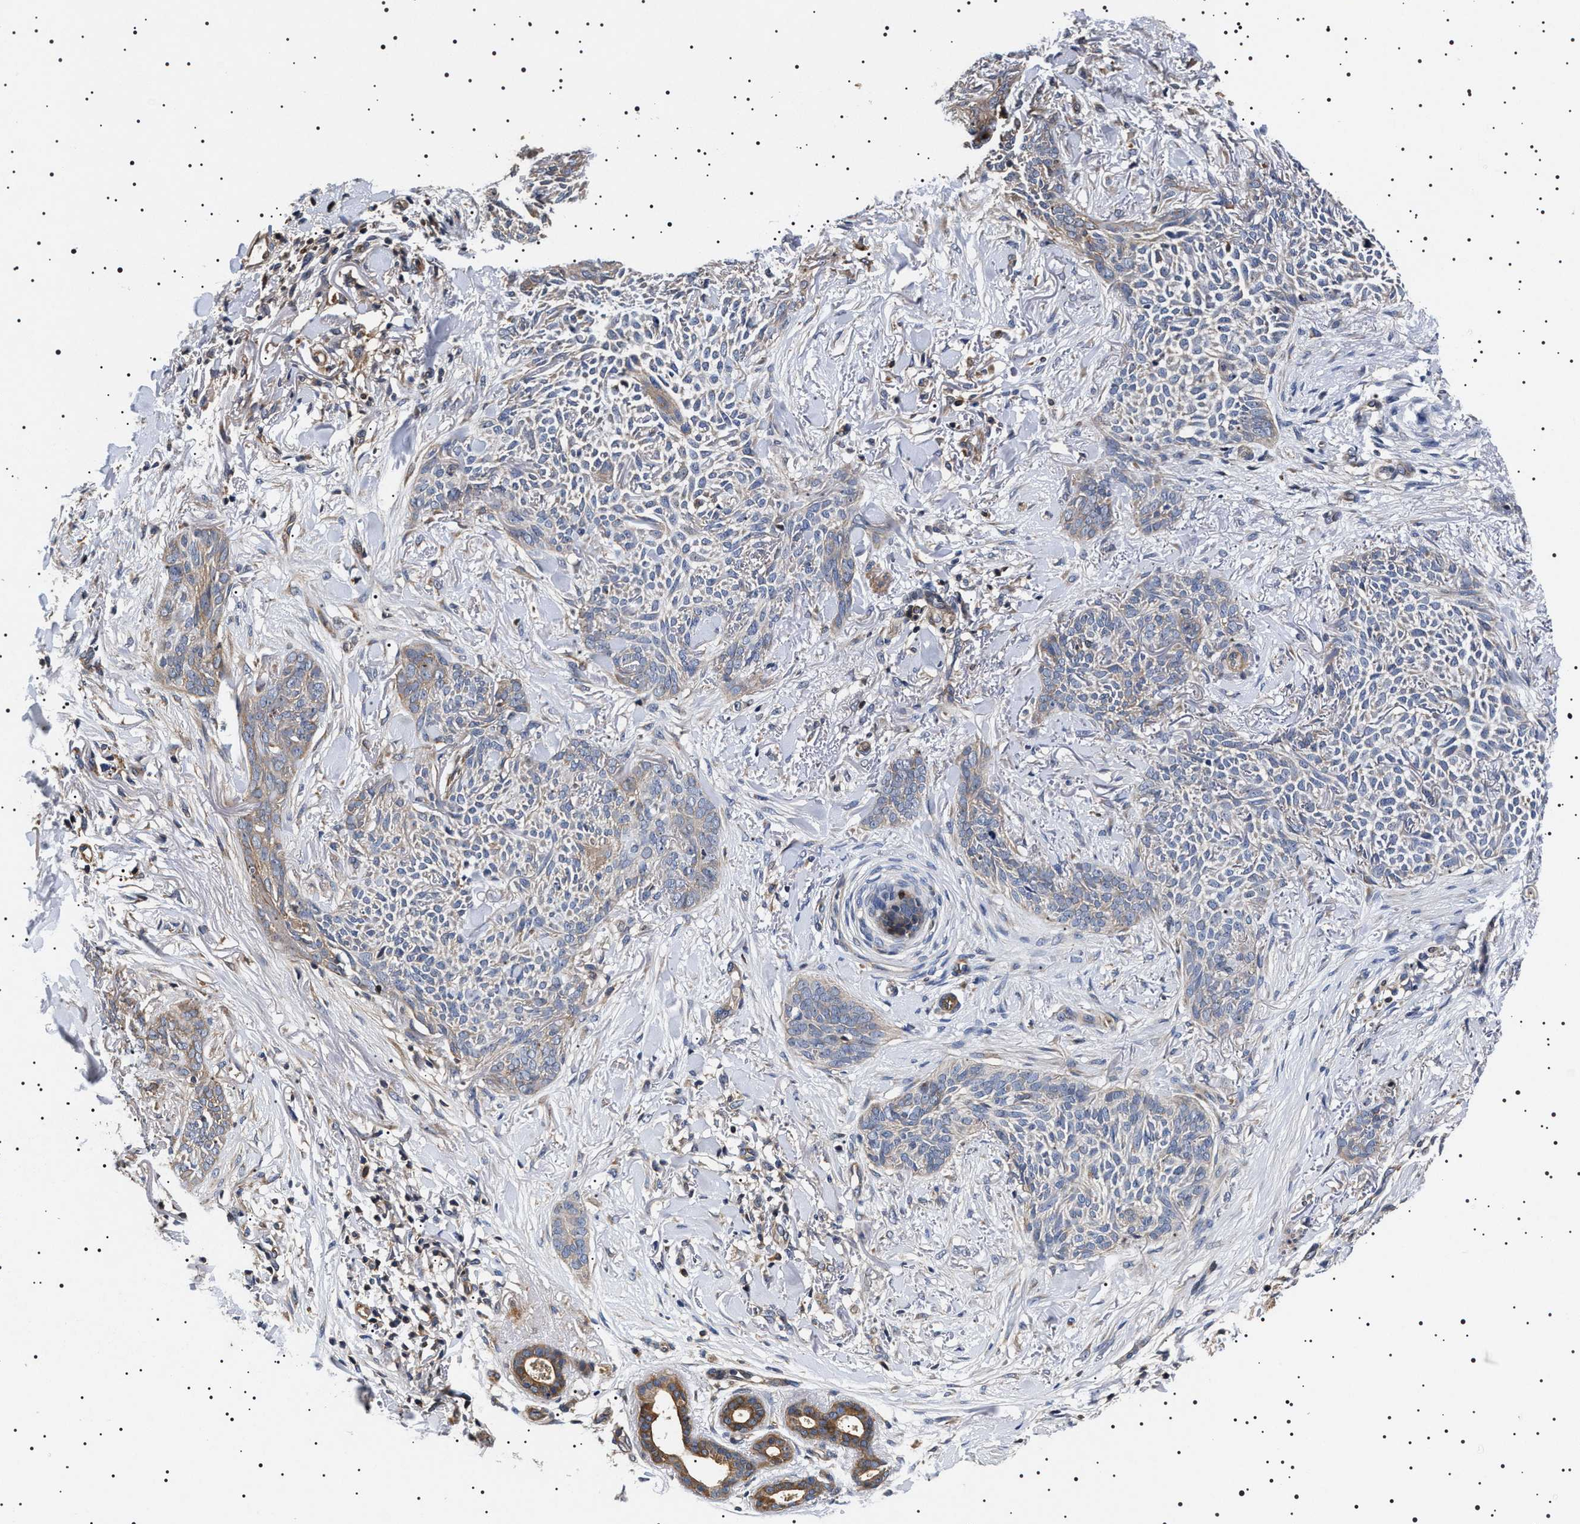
{"staining": {"intensity": "negative", "quantity": "none", "location": "none"}, "tissue": "skin cancer", "cell_type": "Tumor cells", "image_type": "cancer", "snomed": [{"axis": "morphology", "description": "Basal cell carcinoma"}, {"axis": "topography", "description": "Skin"}], "caption": "This is an immunohistochemistry image of human skin cancer. There is no positivity in tumor cells.", "gene": "SLC4A7", "patient": {"sex": "female", "age": 84}}